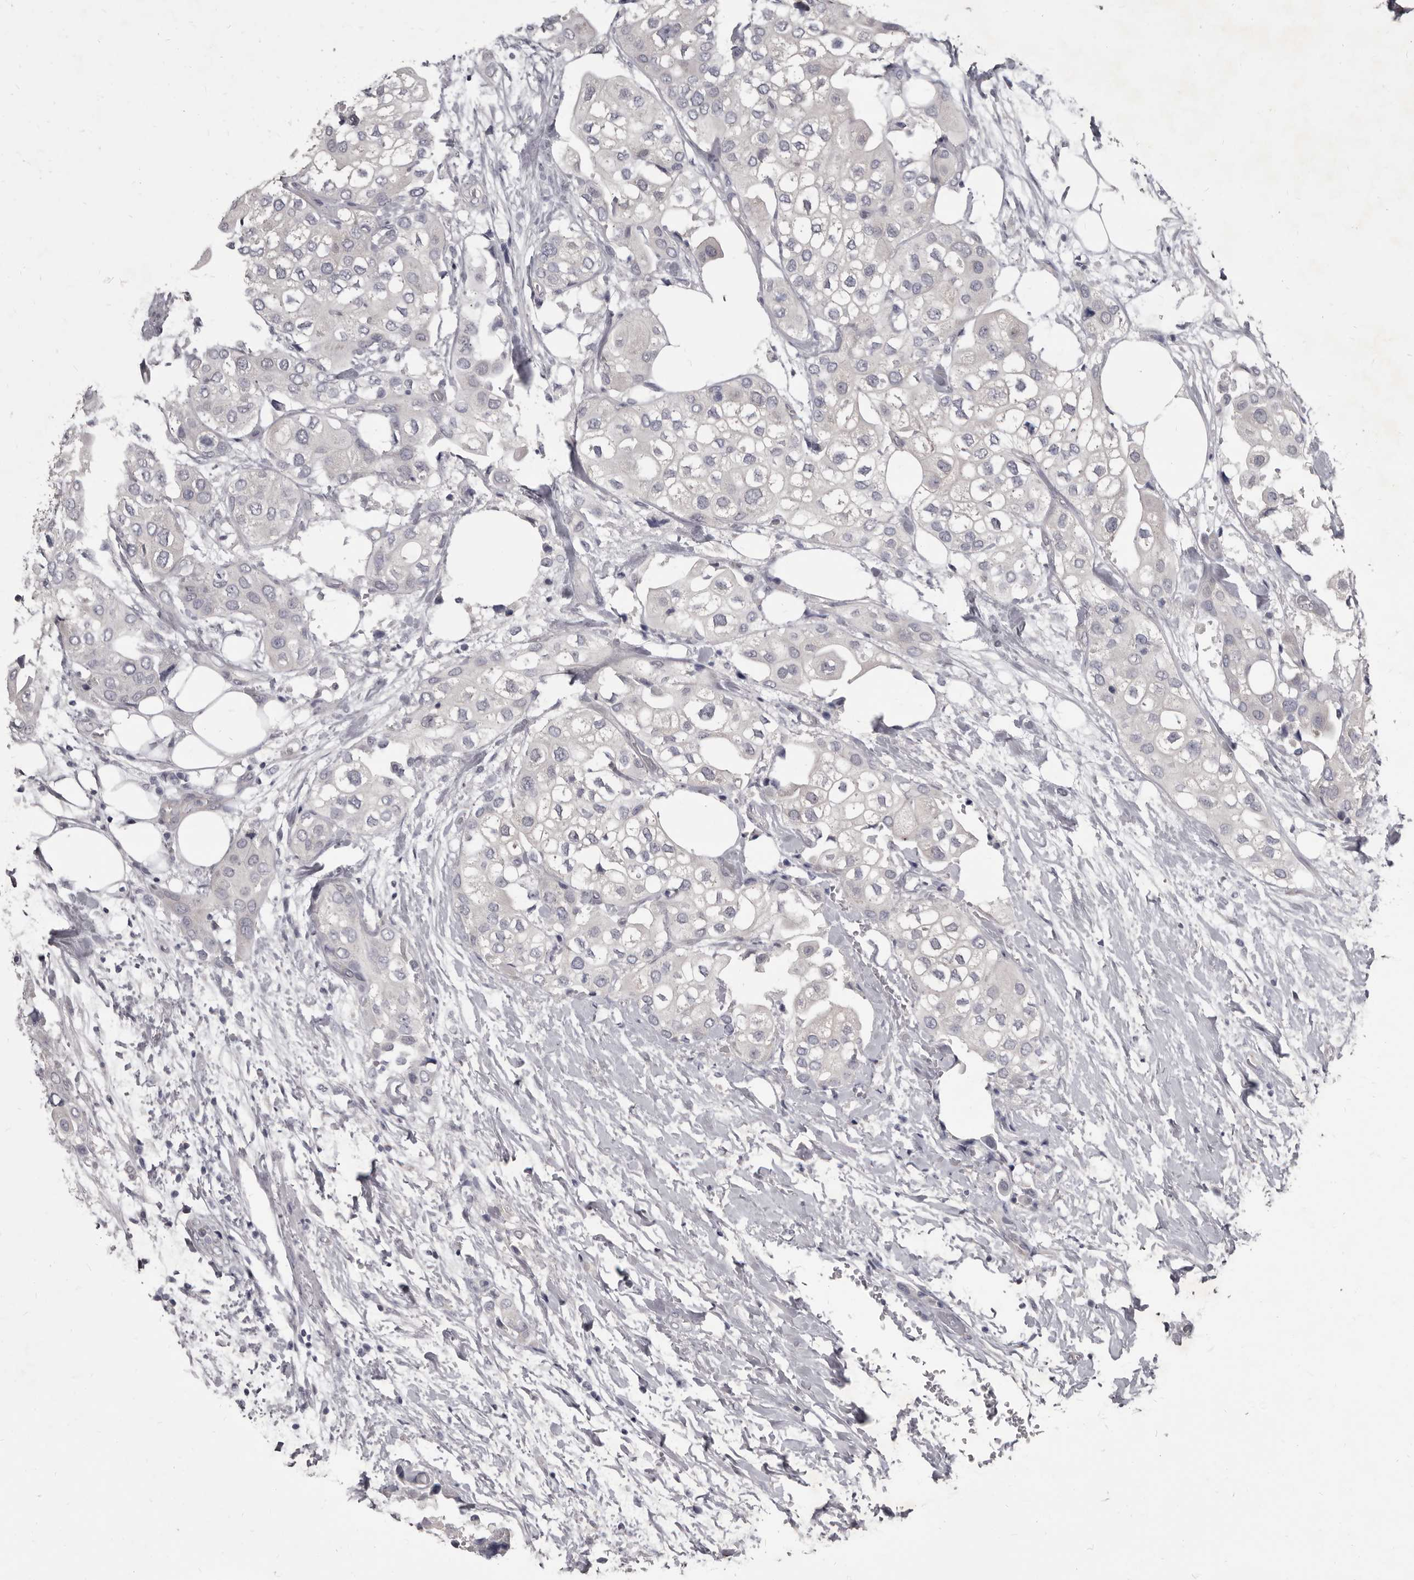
{"staining": {"intensity": "negative", "quantity": "none", "location": "none"}, "tissue": "urothelial cancer", "cell_type": "Tumor cells", "image_type": "cancer", "snomed": [{"axis": "morphology", "description": "Urothelial carcinoma, High grade"}, {"axis": "topography", "description": "Urinary bladder"}], "caption": "Immunohistochemical staining of urothelial cancer shows no significant staining in tumor cells.", "gene": "GSK3B", "patient": {"sex": "male", "age": 64}}